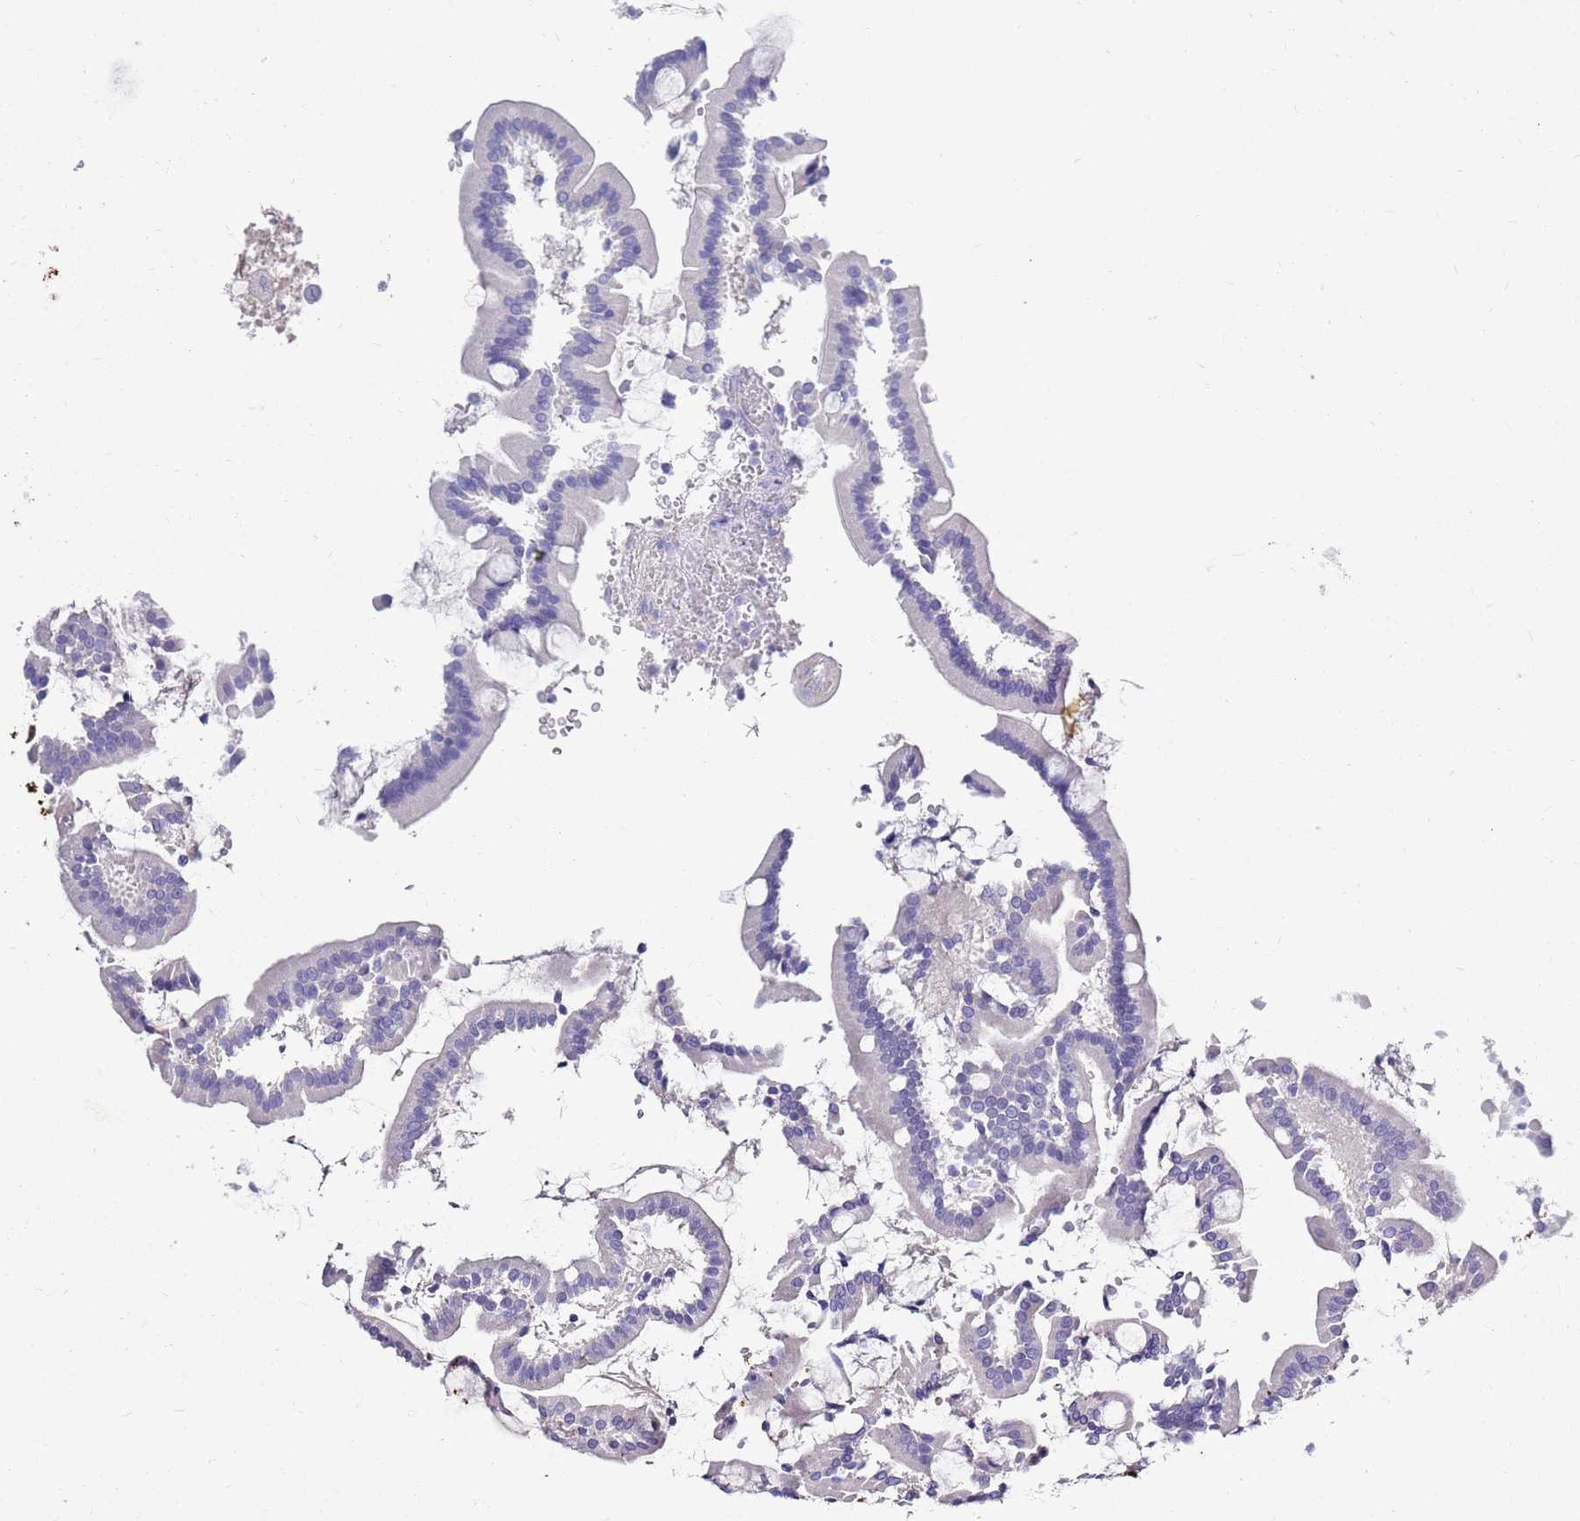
{"staining": {"intensity": "negative", "quantity": "none", "location": "none"}, "tissue": "duodenum", "cell_type": "Glandular cells", "image_type": "normal", "snomed": [{"axis": "morphology", "description": "Normal tissue, NOS"}, {"axis": "topography", "description": "Duodenum"}], "caption": "High magnification brightfield microscopy of unremarkable duodenum stained with DAB (3,3'-diaminobenzidine) (brown) and counterstained with hematoxylin (blue): glandular cells show no significant staining. Nuclei are stained in blue.", "gene": "MTMR2", "patient": {"sex": "male", "age": 55}}